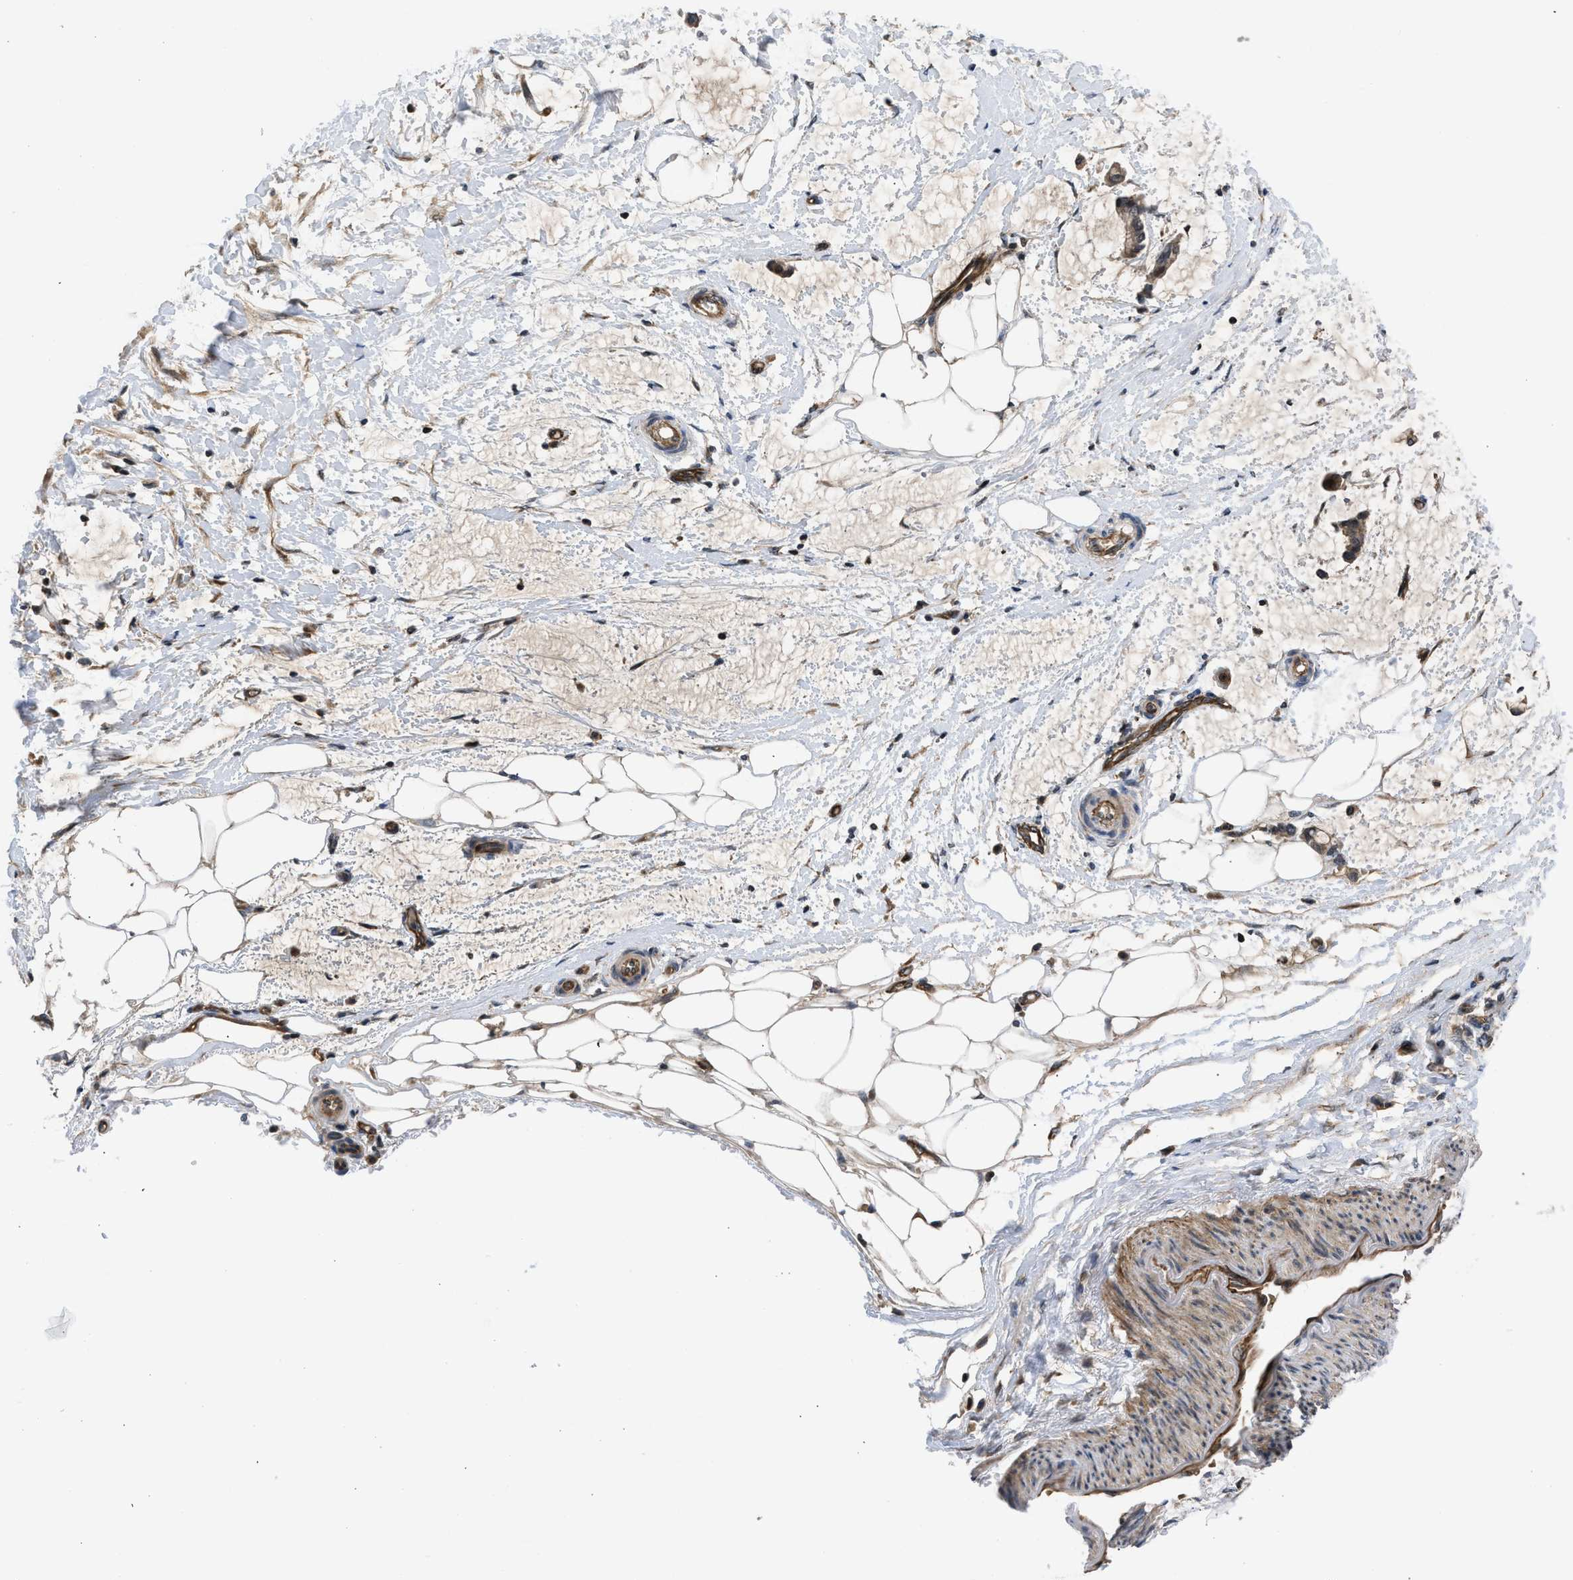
{"staining": {"intensity": "moderate", "quantity": "25%-75%", "location": "cytoplasmic/membranous"}, "tissue": "adipose tissue", "cell_type": "Adipocytes", "image_type": "normal", "snomed": [{"axis": "morphology", "description": "Normal tissue, NOS"}, {"axis": "morphology", "description": "Adenocarcinoma, NOS"}, {"axis": "topography", "description": "Colon"}, {"axis": "topography", "description": "Peripheral nerve tissue"}], "caption": "Adipose tissue stained with a brown dye exhibits moderate cytoplasmic/membranous positive staining in approximately 25%-75% of adipocytes.", "gene": "GPATCH2L", "patient": {"sex": "male", "age": 14}}